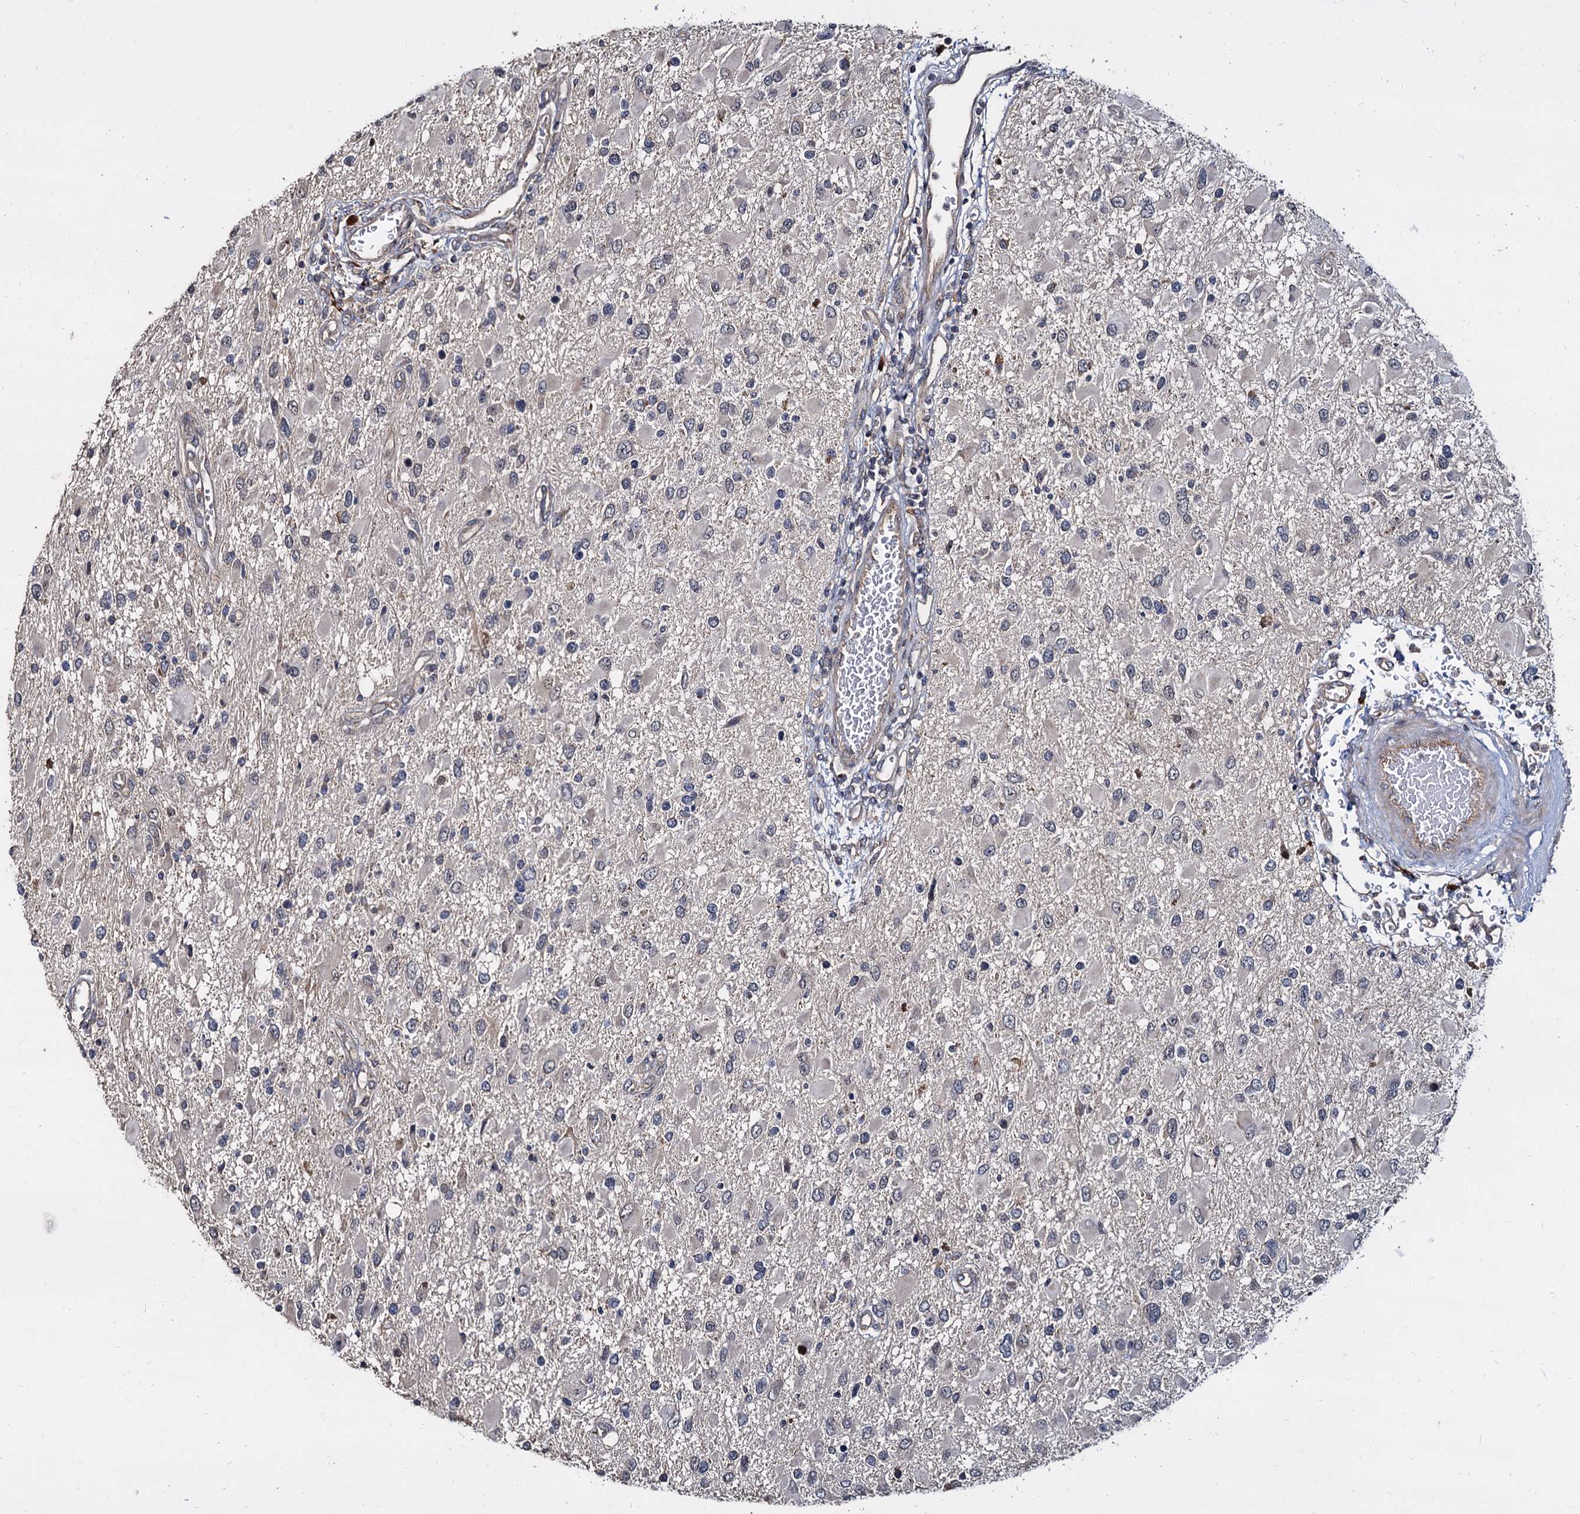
{"staining": {"intensity": "negative", "quantity": "none", "location": "none"}, "tissue": "glioma", "cell_type": "Tumor cells", "image_type": "cancer", "snomed": [{"axis": "morphology", "description": "Glioma, malignant, High grade"}, {"axis": "topography", "description": "Brain"}], "caption": "High power microscopy photomicrograph of an immunohistochemistry micrograph of glioma, revealing no significant positivity in tumor cells.", "gene": "WWC3", "patient": {"sex": "male", "age": 53}}